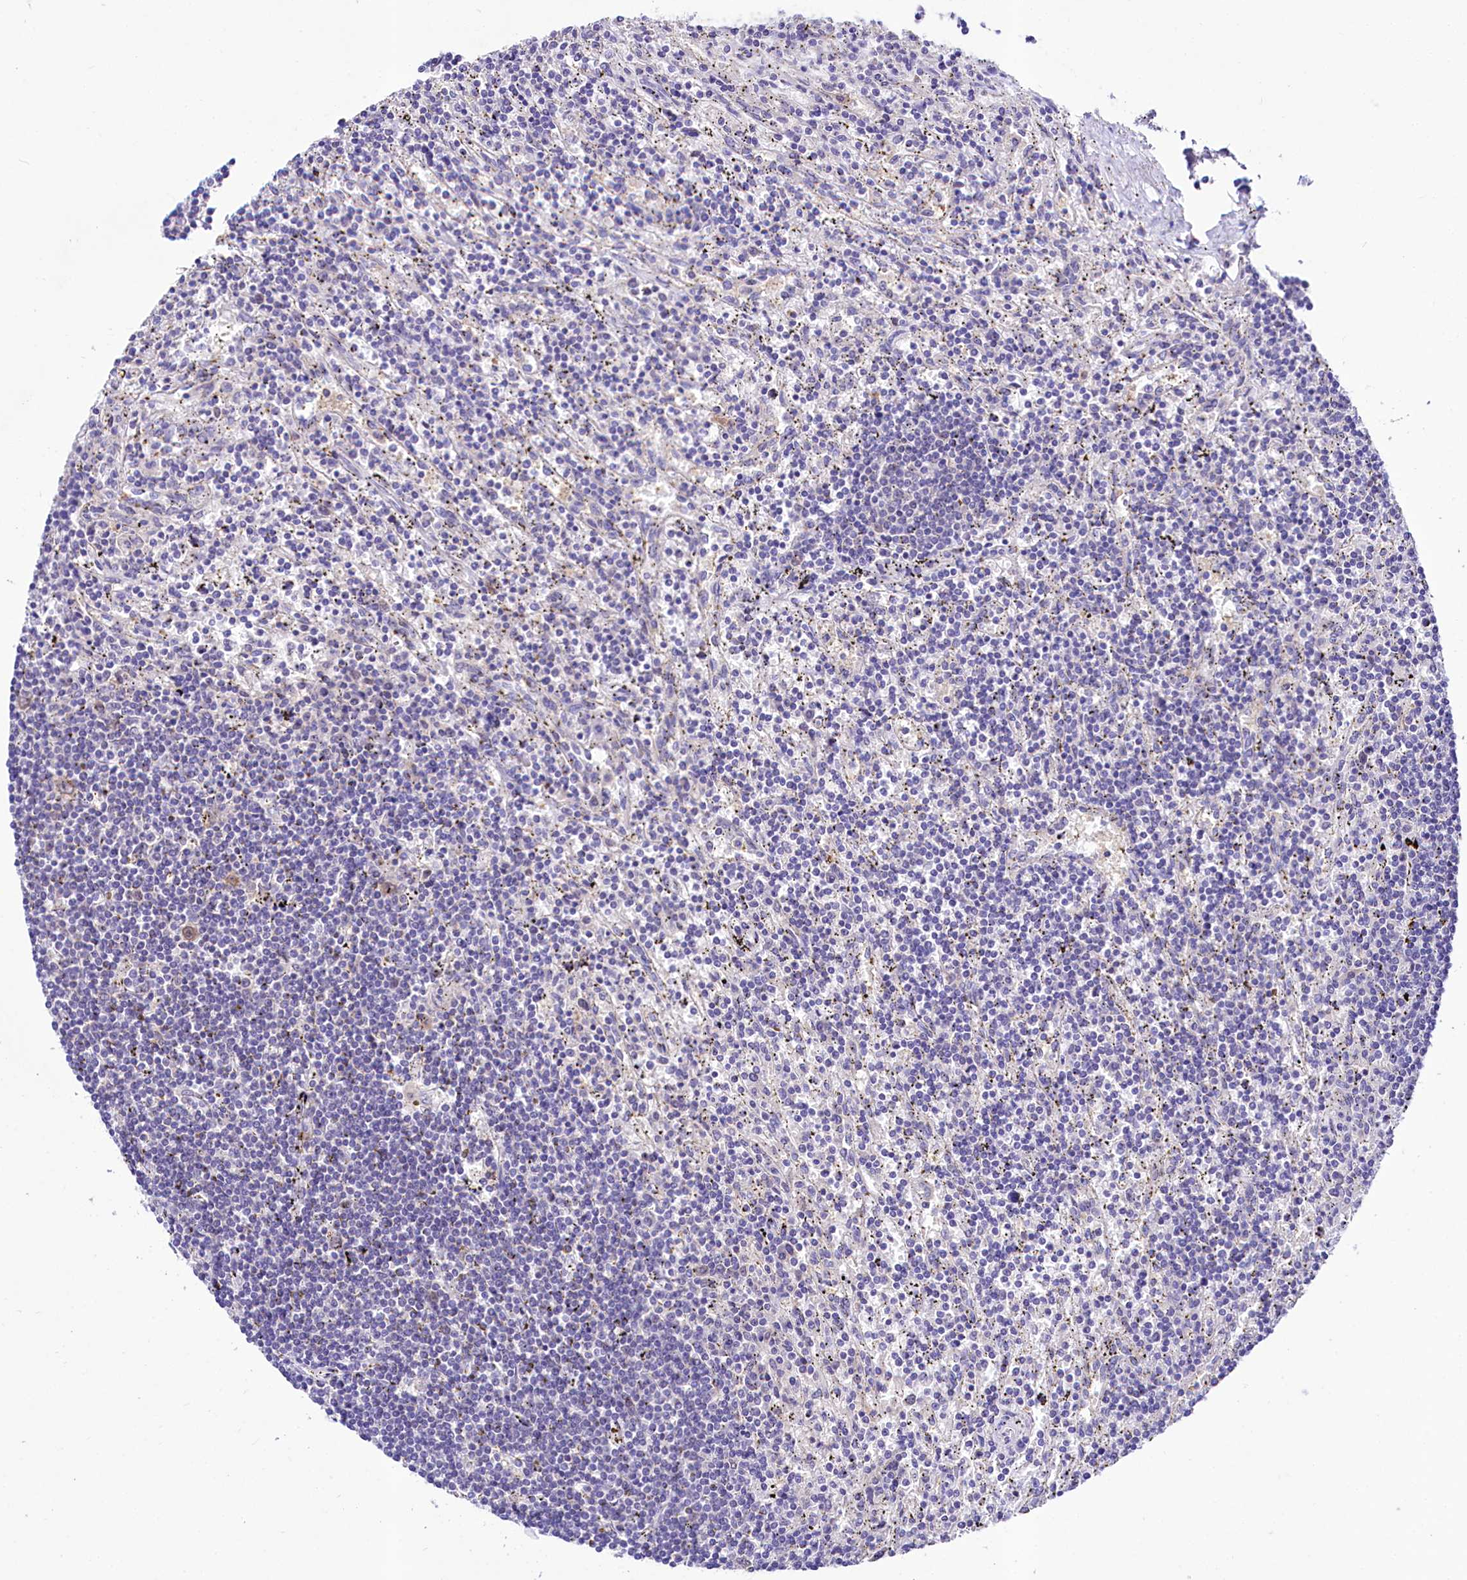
{"staining": {"intensity": "negative", "quantity": "none", "location": "none"}, "tissue": "lymphoma", "cell_type": "Tumor cells", "image_type": "cancer", "snomed": [{"axis": "morphology", "description": "Malignant lymphoma, non-Hodgkin's type, Low grade"}, {"axis": "topography", "description": "Spleen"}], "caption": "Tumor cells are negative for brown protein staining in lymphoma.", "gene": "ABHD5", "patient": {"sex": "male", "age": 76}}